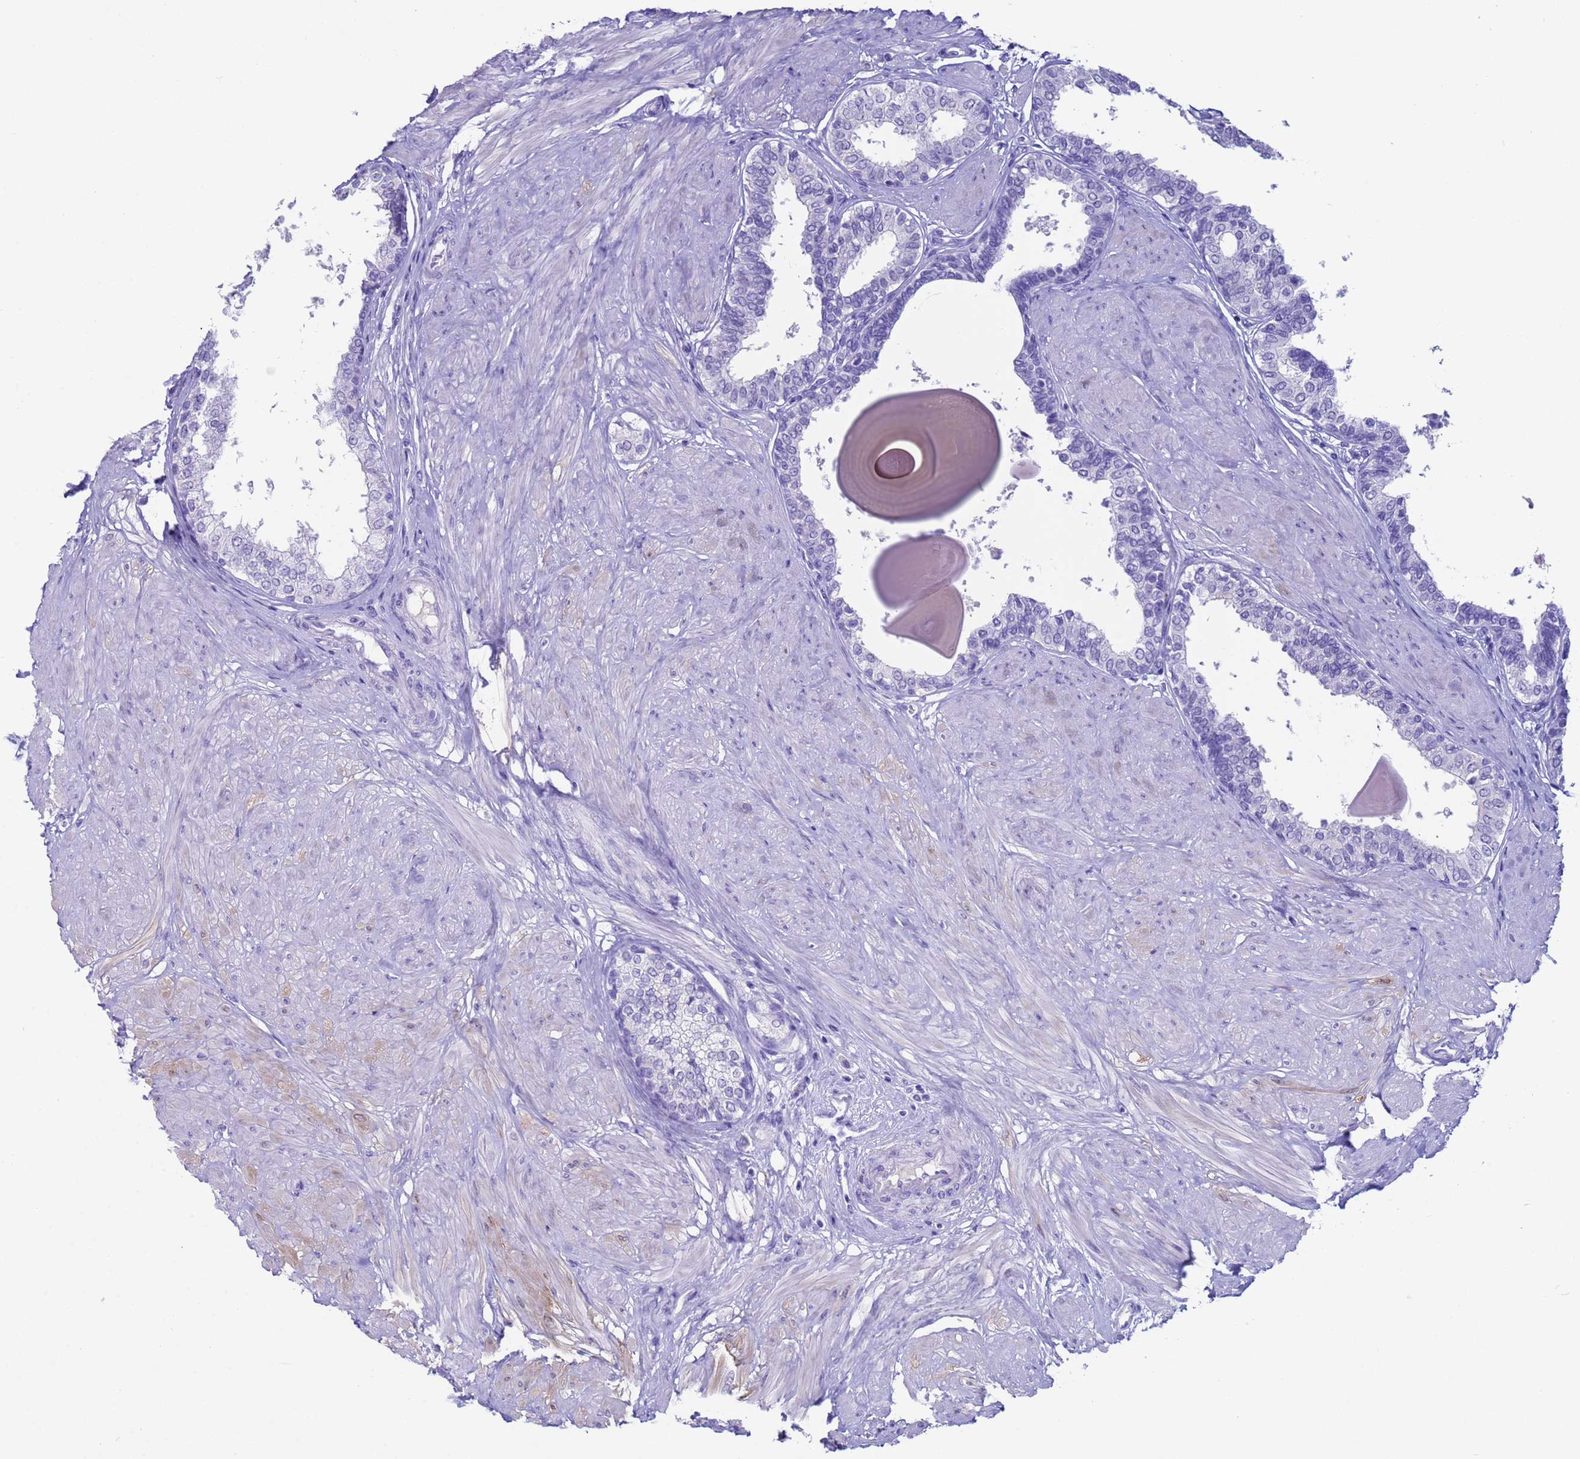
{"staining": {"intensity": "negative", "quantity": "none", "location": "none"}, "tissue": "prostate", "cell_type": "Glandular cells", "image_type": "normal", "snomed": [{"axis": "morphology", "description": "Normal tissue, NOS"}, {"axis": "topography", "description": "Prostate"}], "caption": "The micrograph displays no staining of glandular cells in benign prostate. Nuclei are stained in blue.", "gene": "CKM", "patient": {"sex": "male", "age": 48}}